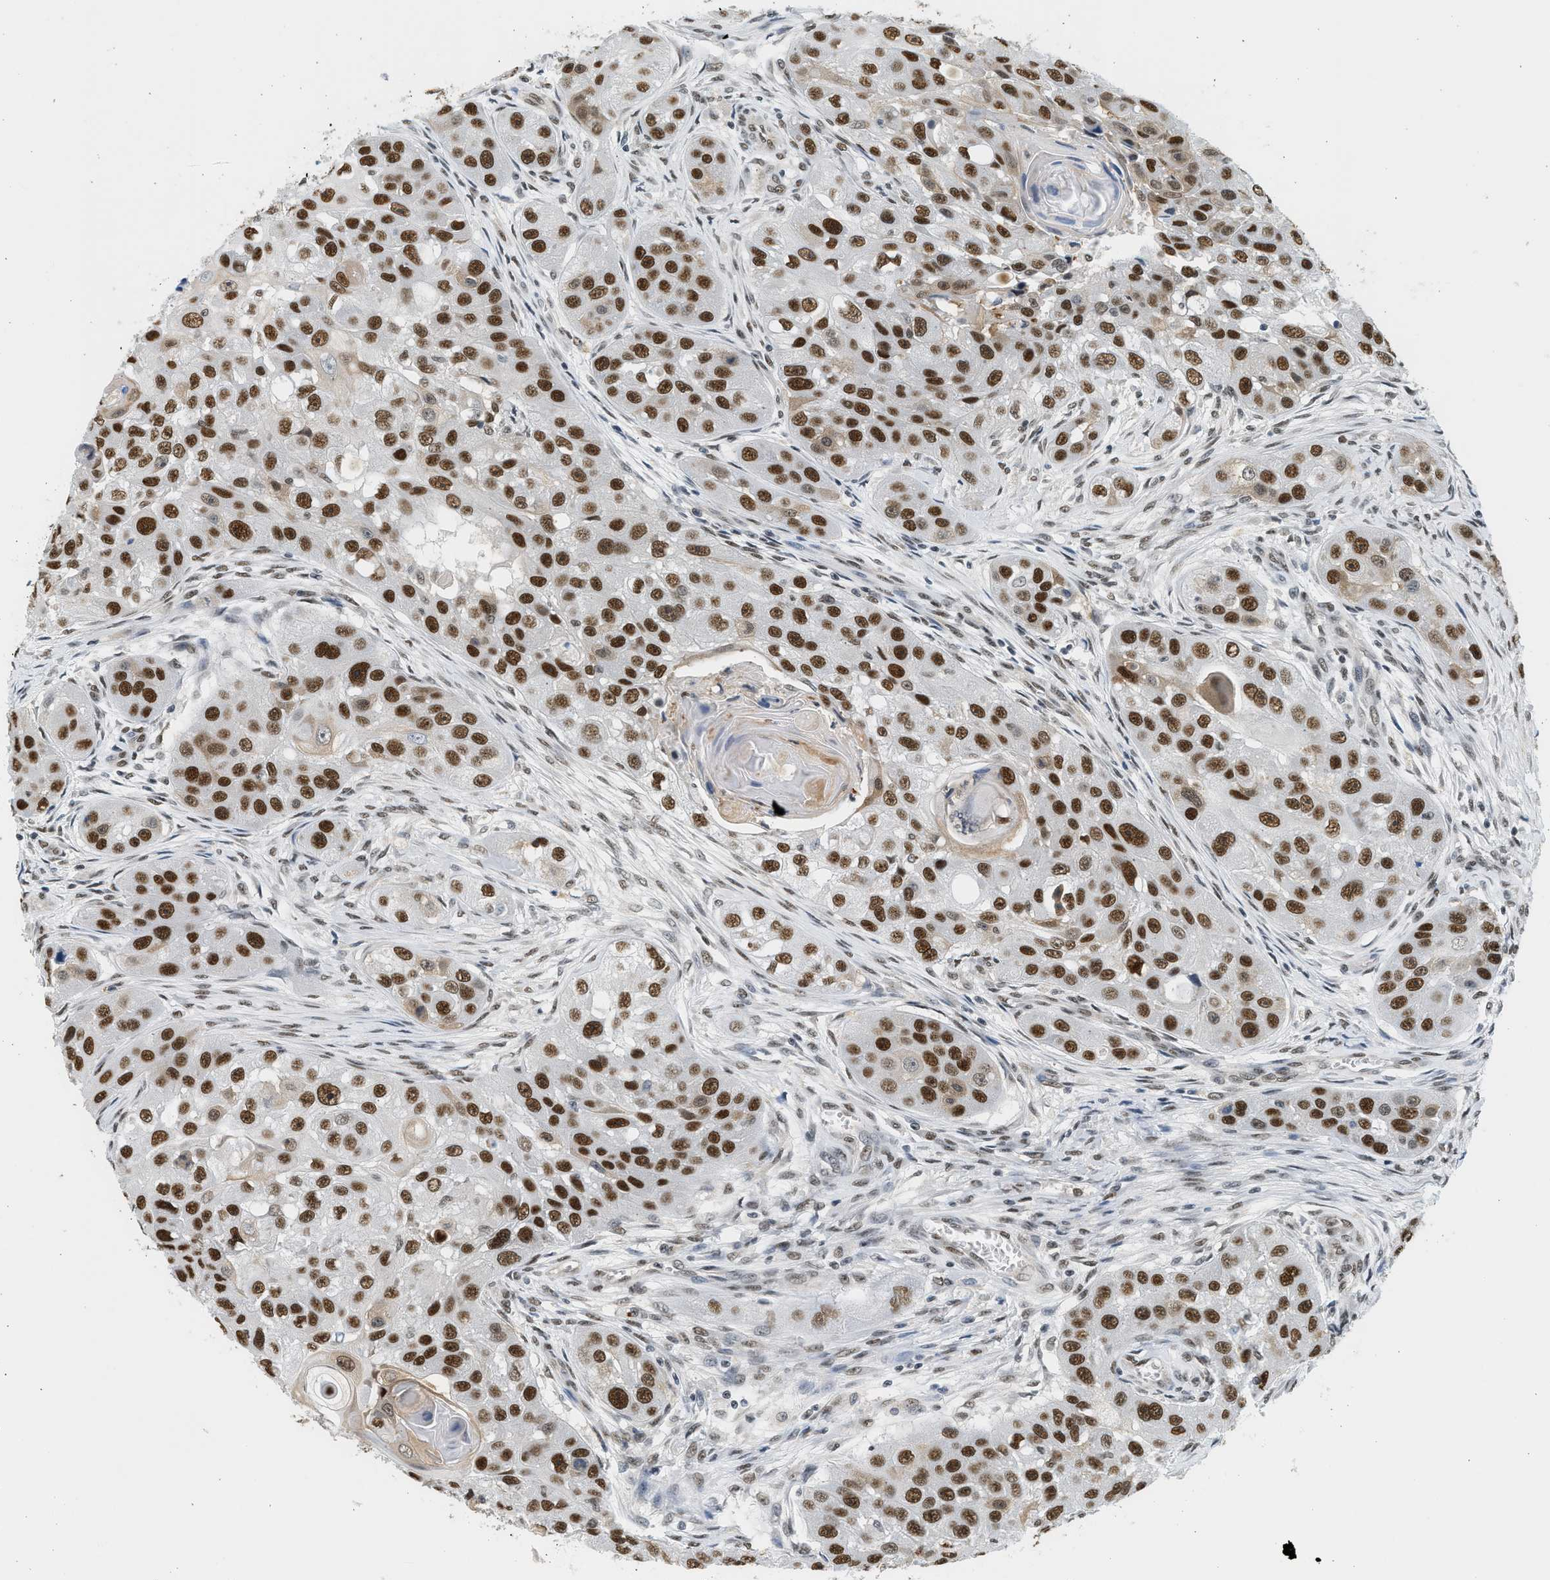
{"staining": {"intensity": "strong", "quantity": ">75%", "location": "nuclear"}, "tissue": "head and neck cancer", "cell_type": "Tumor cells", "image_type": "cancer", "snomed": [{"axis": "morphology", "description": "Normal tissue, NOS"}, {"axis": "morphology", "description": "Squamous cell carcinoma, NOS"}, {"axis": "topography", "description": "Skeletal muscle"}, {"axis": "topography", "description": "Head-Neck"}], "caption": "Head and neck cancer stained with a protein marker exhibits strong staining in tumor cells.", "gene": "HIPK1", "patient": {"sex": "male", "age": 51}}